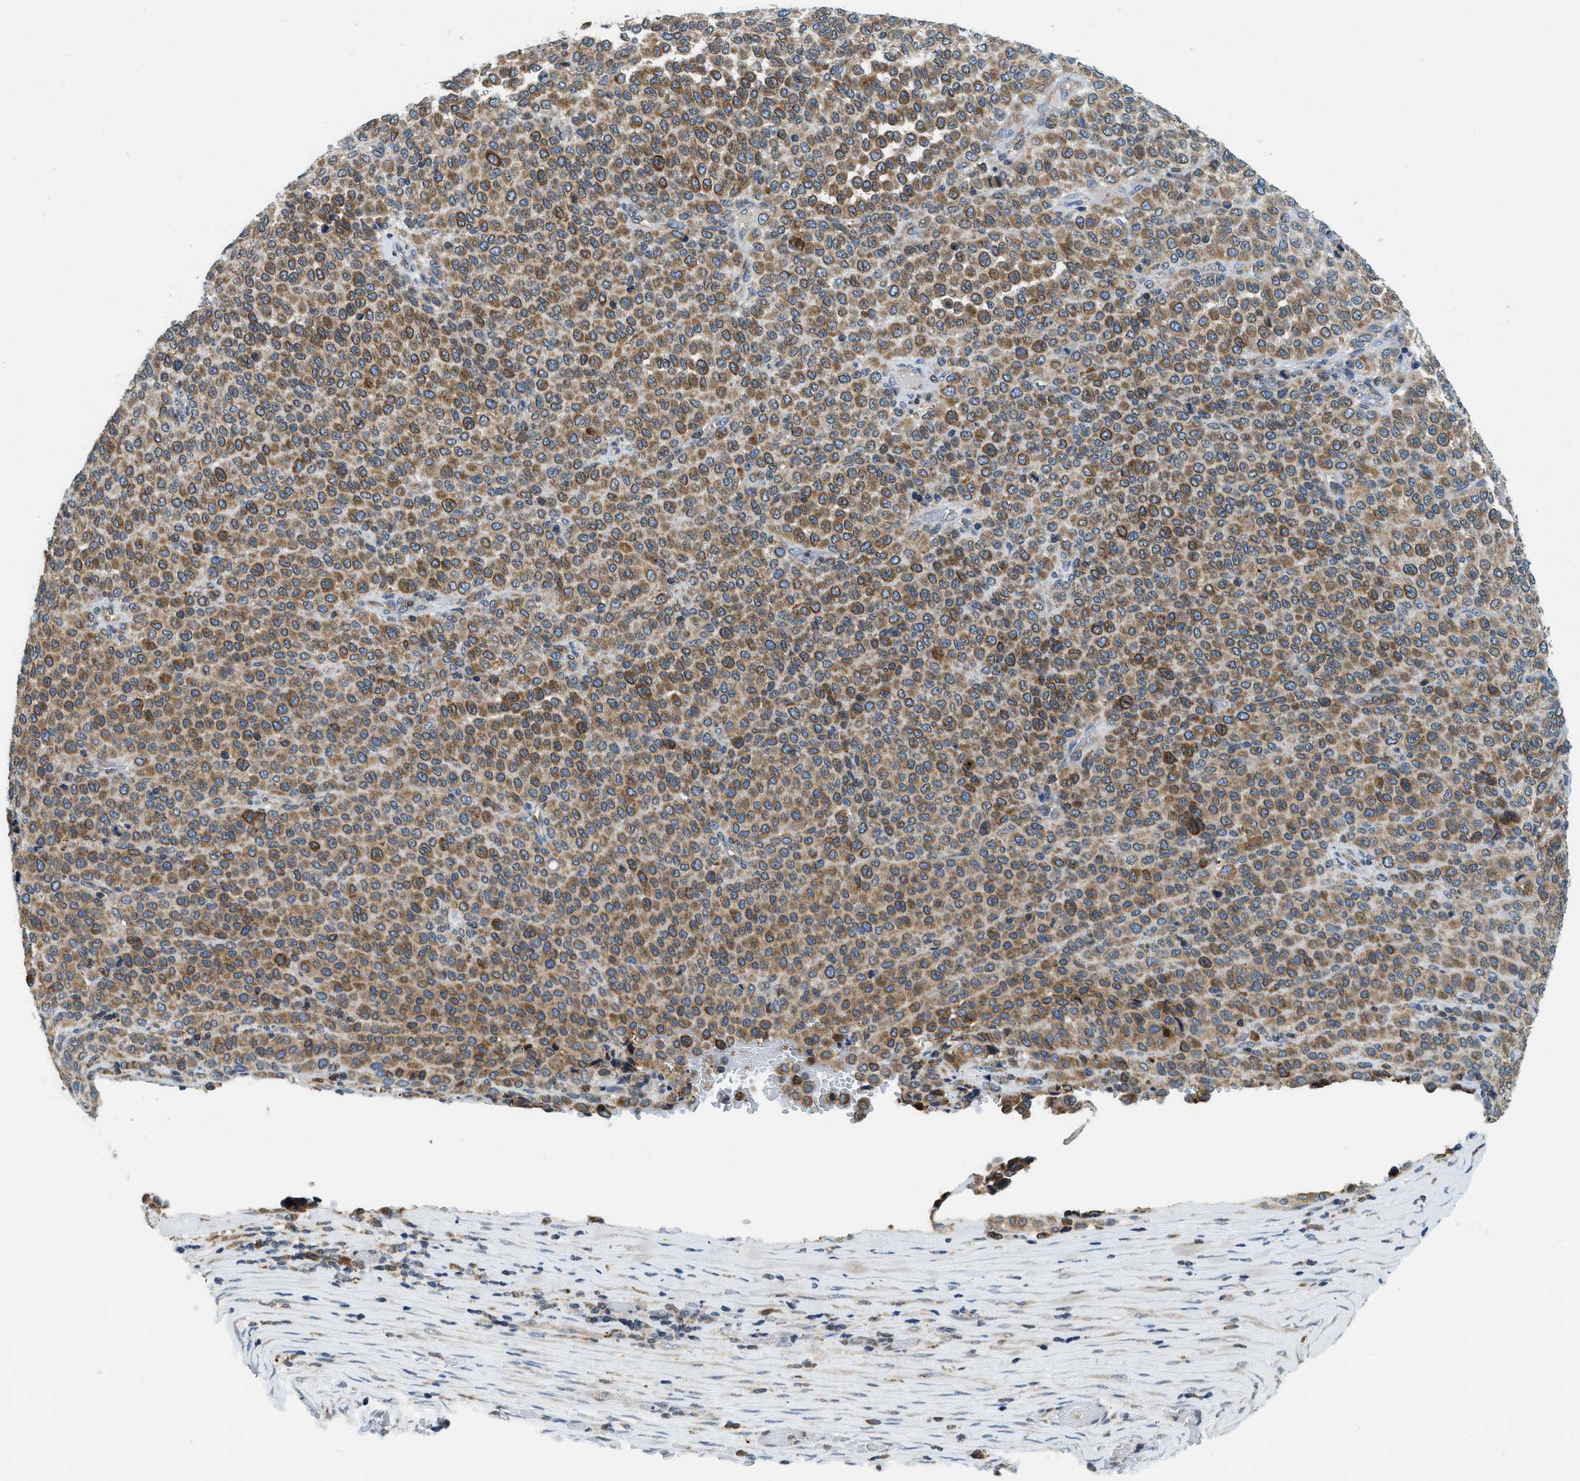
{"staining": {"intensity": "moderate", "quantity": ">75%", "location": "cytoplasmic/membranous"}, "tissue": "melanoma", "cell_type": "Tumor cells", "image_type": "cancer", "snomed": [{"axis": "morphology", "description": "Malignant melanoma, Metastatic site"}, {"axis": "topography", "description": "Pancreas"}], "caption": "A high-resolution photomicrograph shows IHC staining of melanoma, which shows moderate cytoplasmic/membranous expression in approximately >75% of tumor cells. (Brightfield microscopy of DAB IHC at high magnification).", "gene": "BCAP31", "patient": {"sex": "female", "age": 30}}